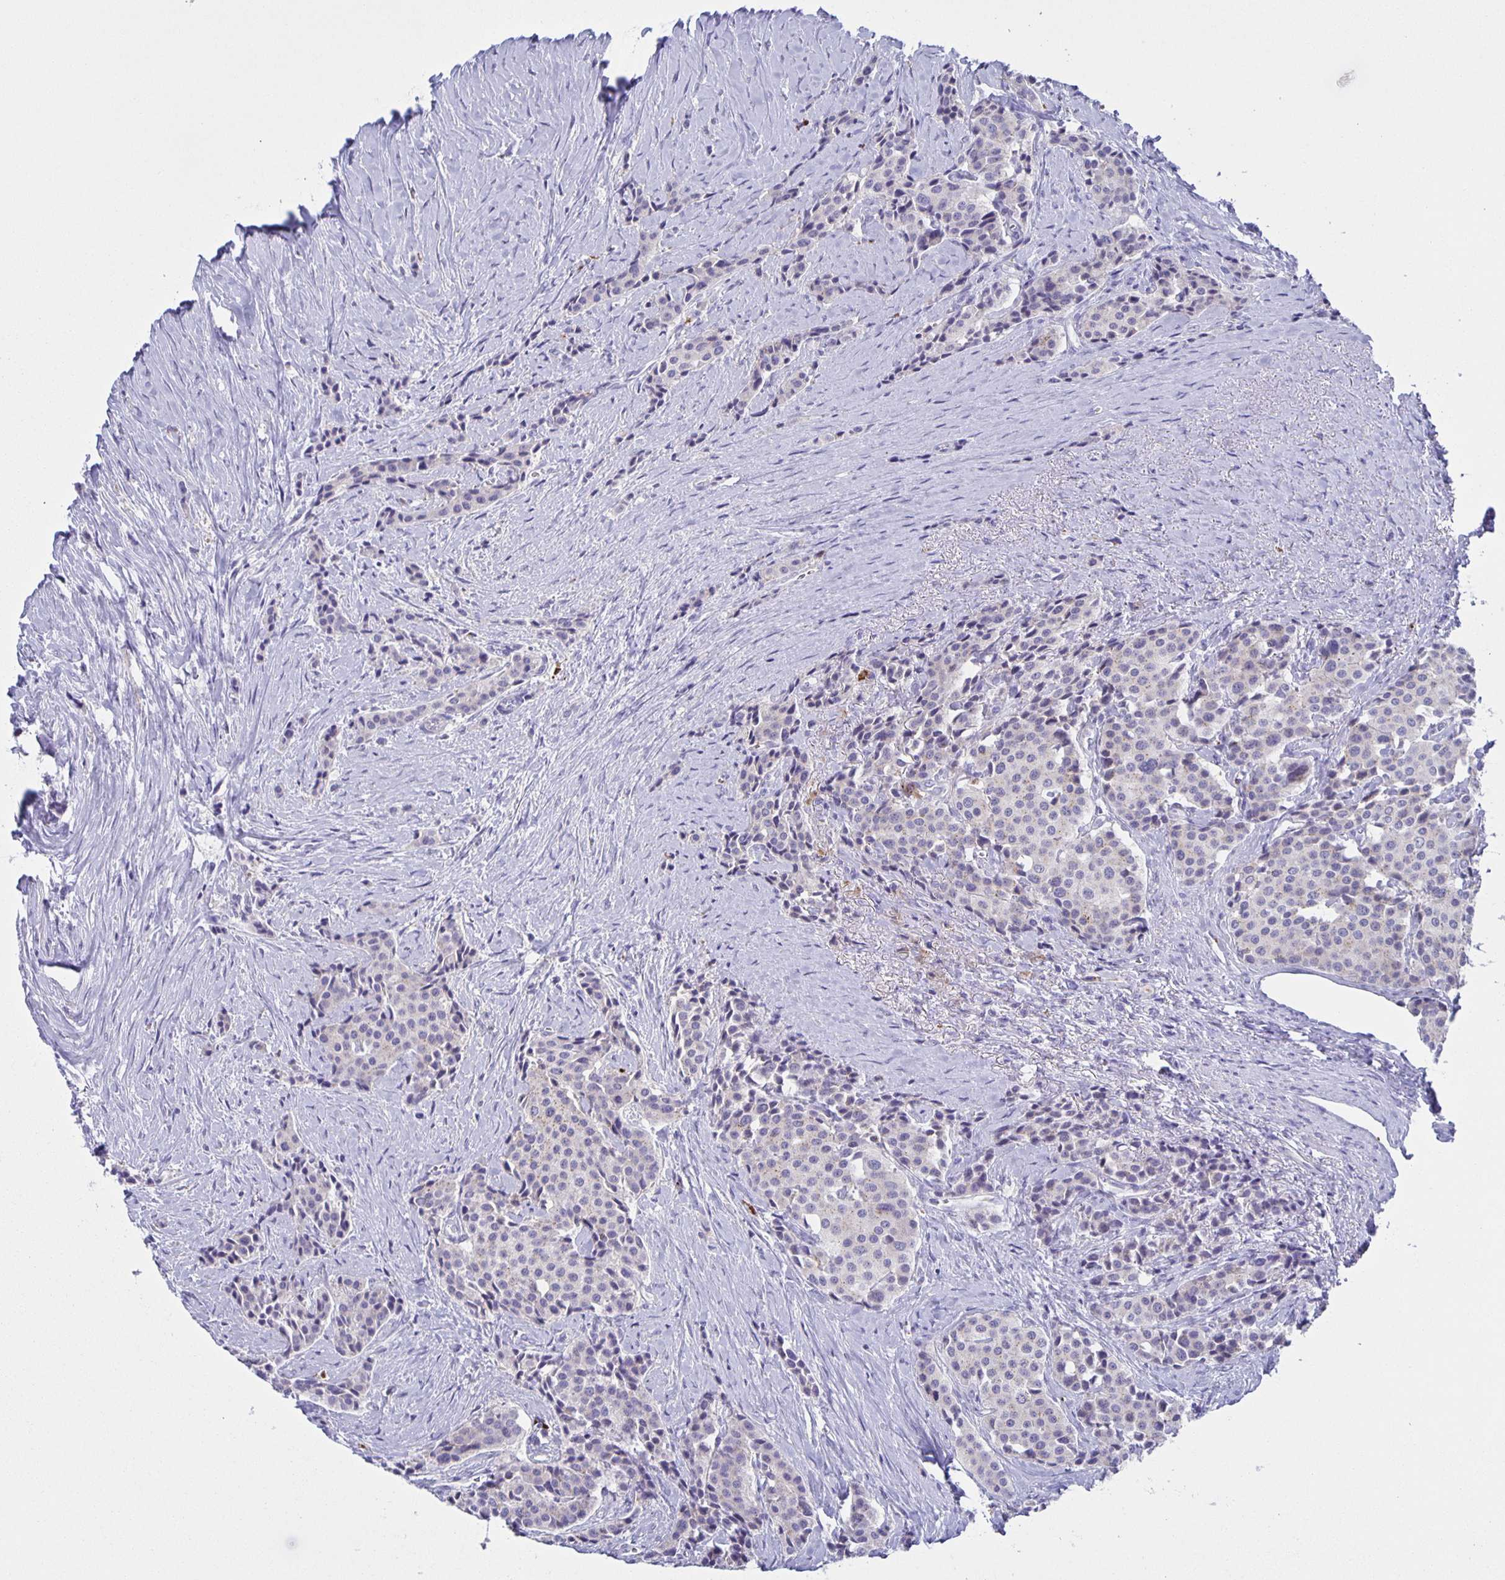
{"staining": {"intensity": "negative", "quantity": "none", "location": "none"}, "tissue": "carcinoid", "cell_type": "Tumor cells", "image_type": "cancer", "snomed": [{"axis": "morphology", "description": "Carcinoid, malignant, NOS"}, {"axis": "topography", "description": "Small intestine"}], "caption": "An immunohistochemistry (IHC) photomicrograph of carcinoid is shown. There is no staining in tumor cells of carcinoid.", "gene": "LIPA", "patient": {"sex": "male", "age": 73}}